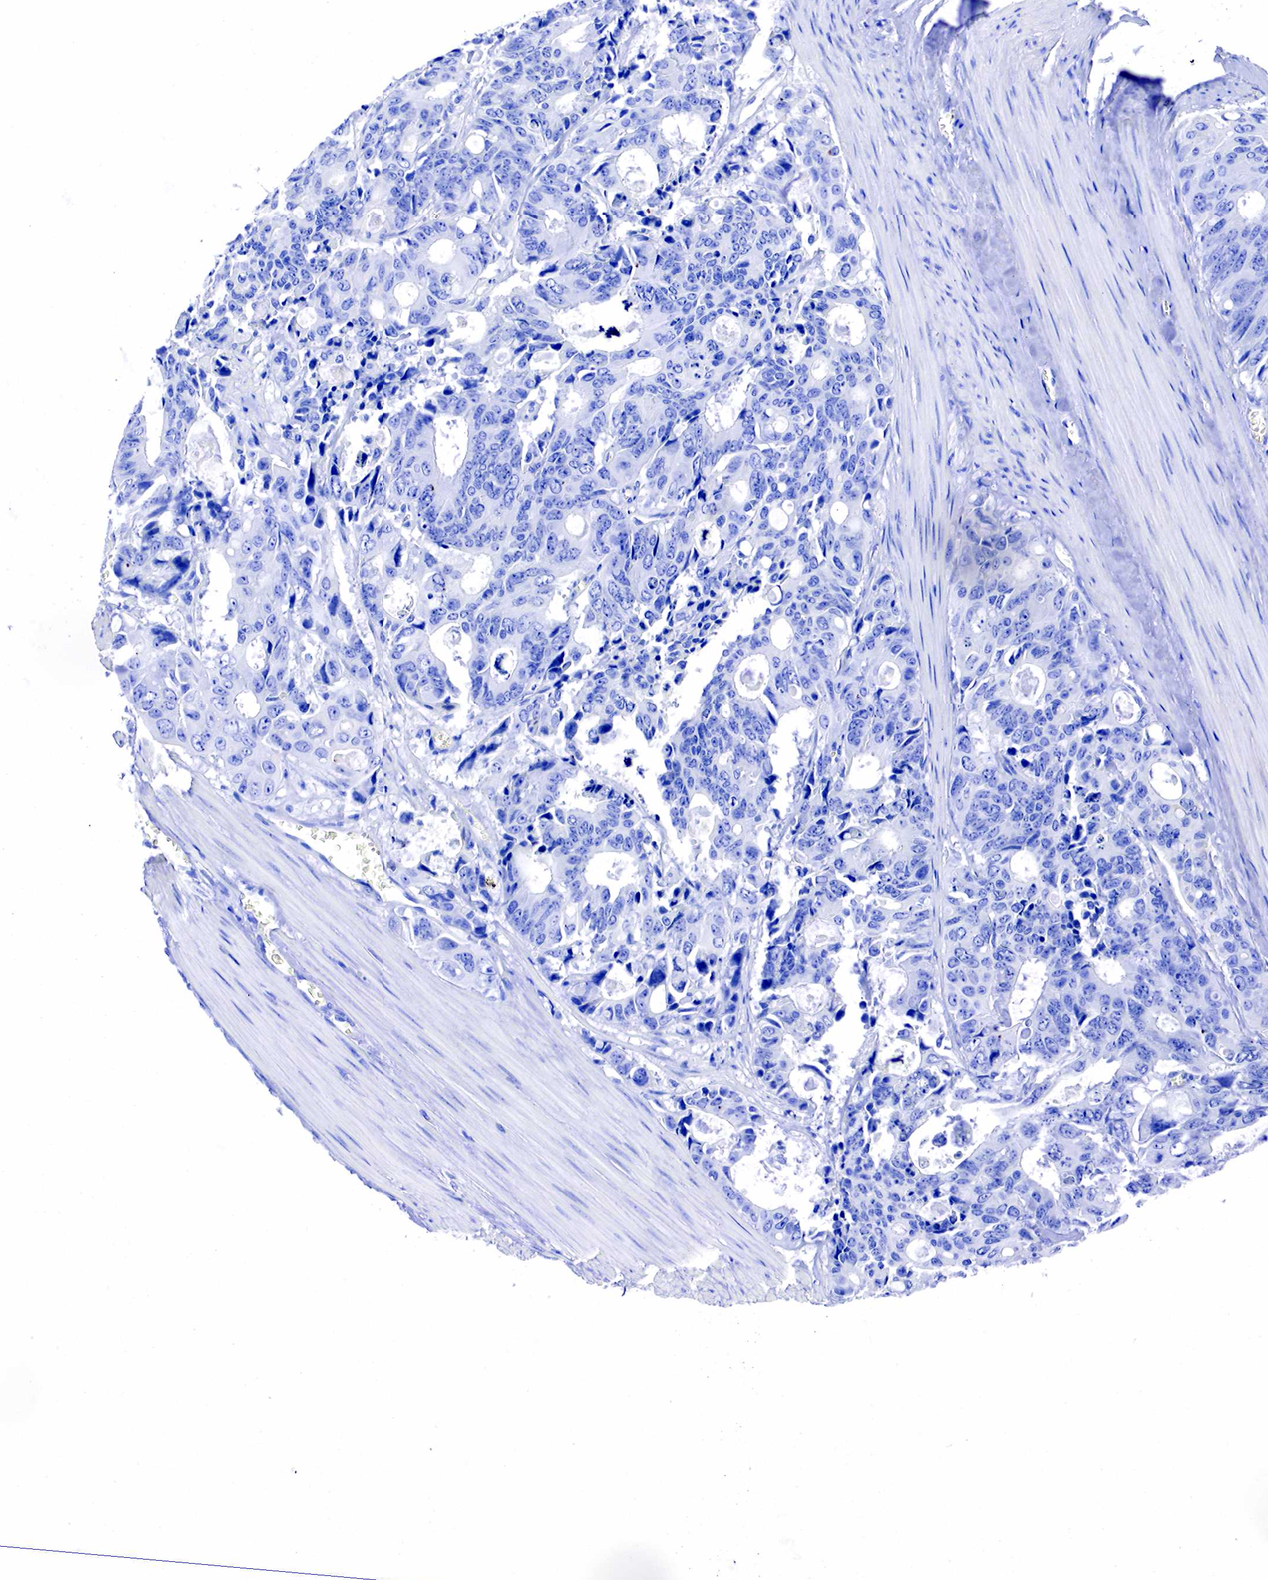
{"staining": {"intensity": "negative", "quantity": "none", "location": "none"}, "tissue": "colorectal cancer", "cell_type": "Tumor cells", "image_type": "cancer", "snomed": [{"axis": "morphology", "description": "Adenocarcinoma, NOS"}, {"axis": "topography", "description": "Rectum"}], "caption": "Adenocarcinoma (colorectal) was stained to show a protein in brown. There is no significant staining in tumor cells.", "gene": "CD79A", "patient": {"sex": "male", "age": 76}}